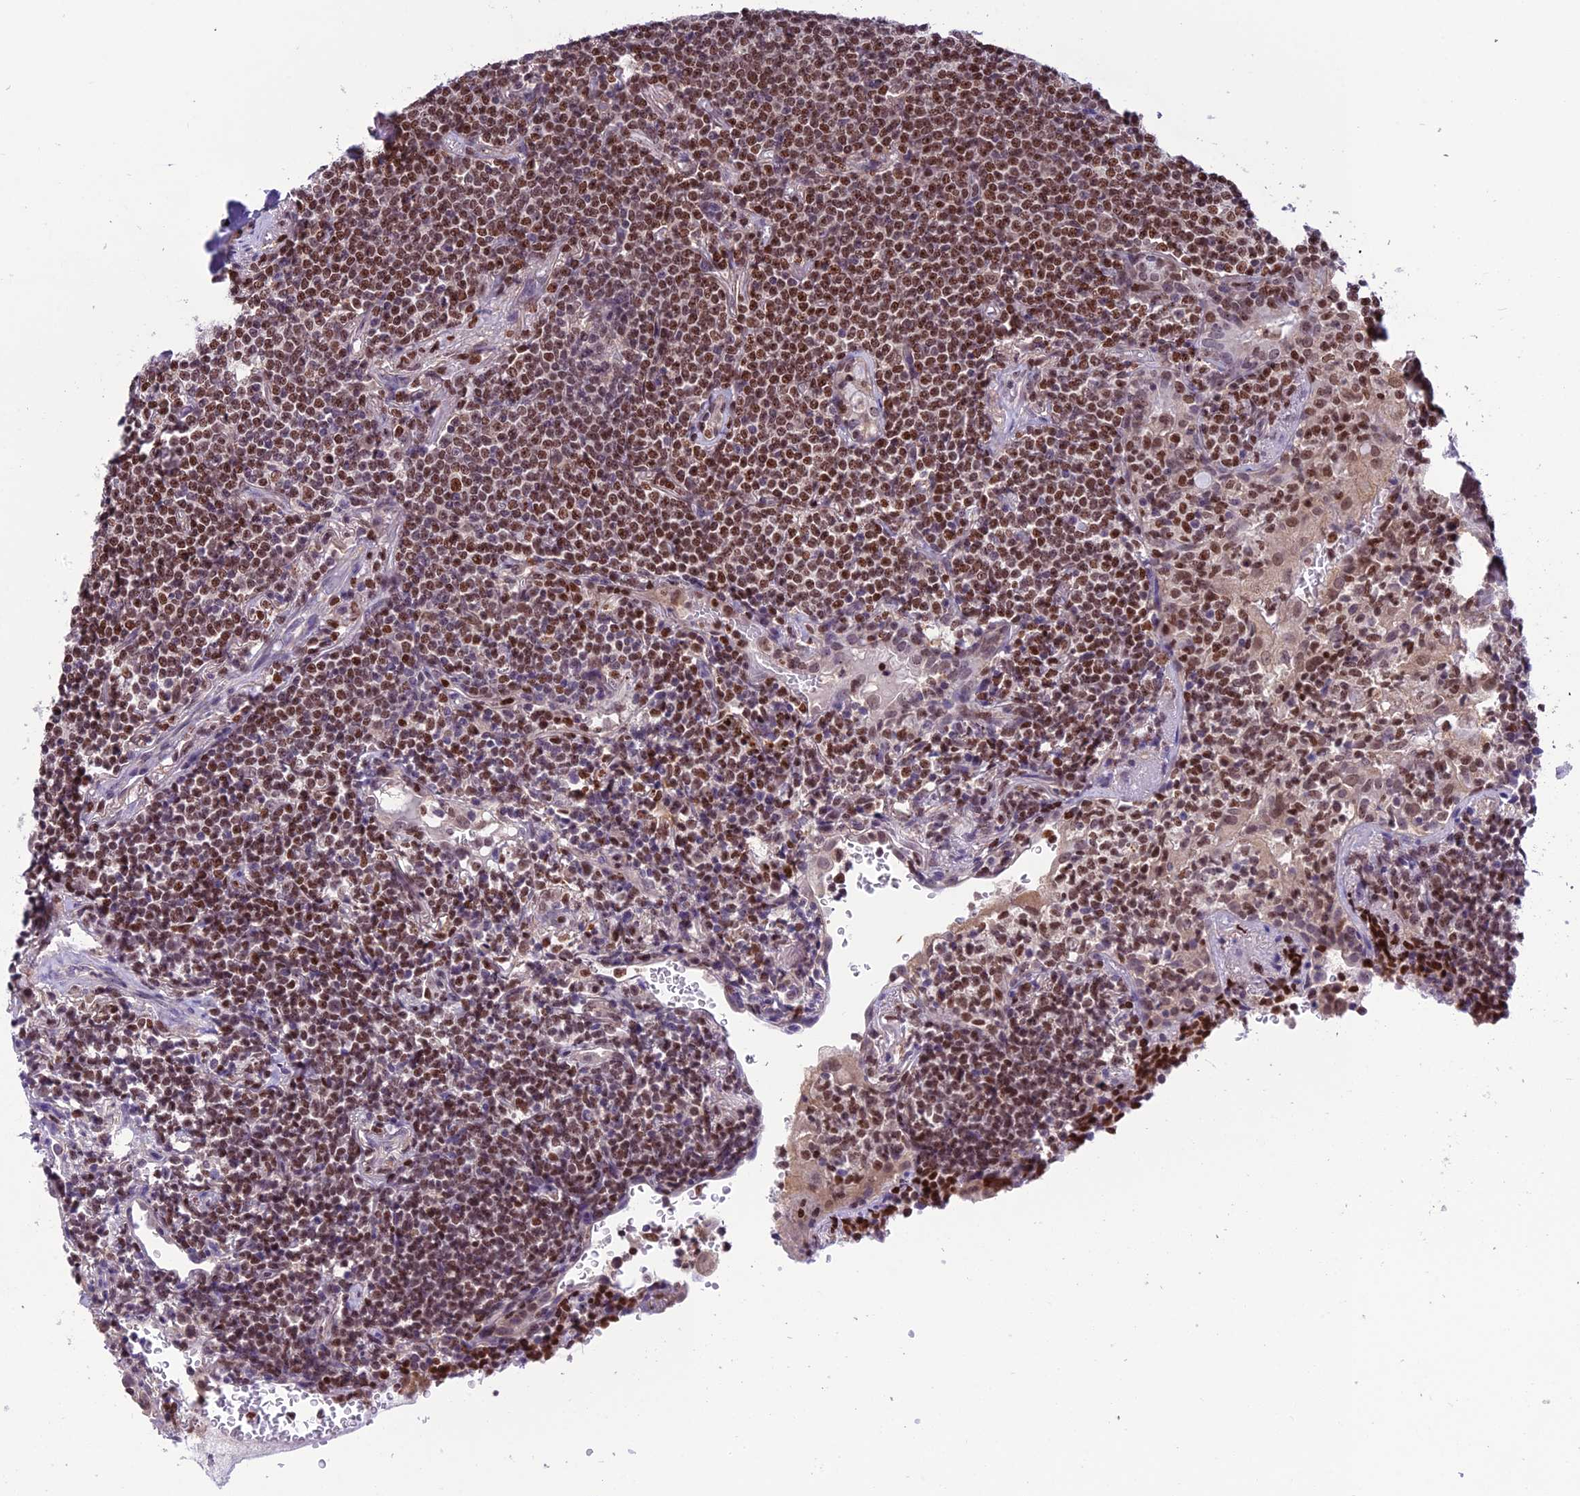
{"staining": {"intensity": "moderate", "quantity": ">75%", "location": "nuclear"}, "tissue": "lymphoma", "cell_type": "Tumor cells", "image_type": "cancer", "snomed": [{"axis": "morphology", "description": "Malignant lymphoma, non-Hodgkin's type, Low grade"}, {"axis": "topography", "description": "Lung"}], "caption": "Tumor cells show moderate nuclear positivity in approximately >75% of cells in malignant lymphoma, non-Hodgkin's type (low-grade). (DAB = brown stain, brightfield microscopy at high magnification).", "gene": "MIS12", "patient": {"sex": "female", "age": 71}}